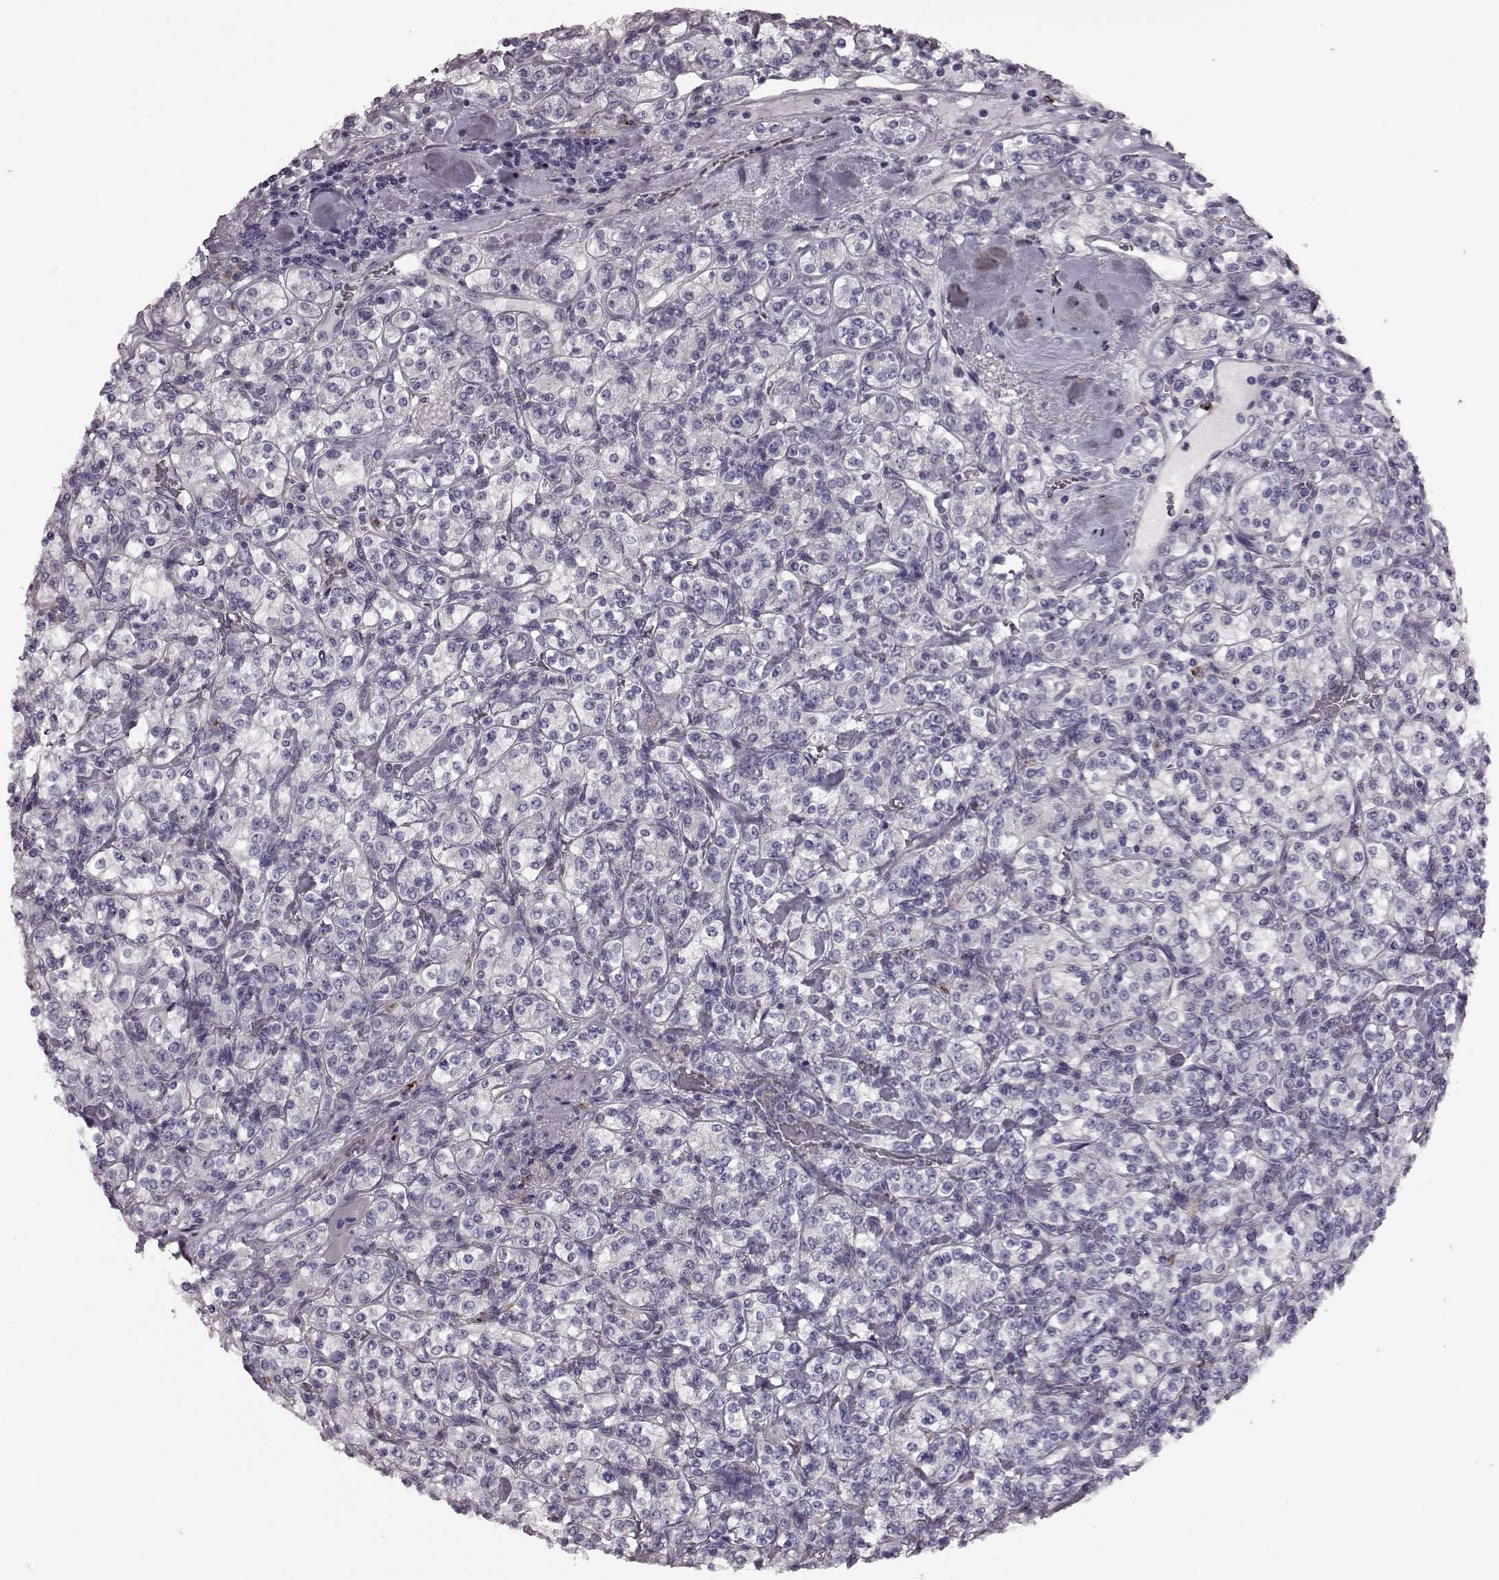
{"staining": {"intensity": "negative", "quantity": "none", "location": "none"}, "tissue": "renal cancer", "cell_type": "Tumor cells", "image_type": "cancer", "snomed": [{"axis": "morphology", "description": "Adenocarcinoma, NOS"}, {"axis": "topography", "description": "Kidney"}], "caption": "High magnification brightfield microscopy of renal cancer (adenocarcinoma) stained with DAB (3,3'-diaminobenzidine) (brown) and counterstained with hematoxylin (blue): tumor cells show no significant staining.", "gene": "SNTG1", "patient": {"sex": "male", "age": 77}}